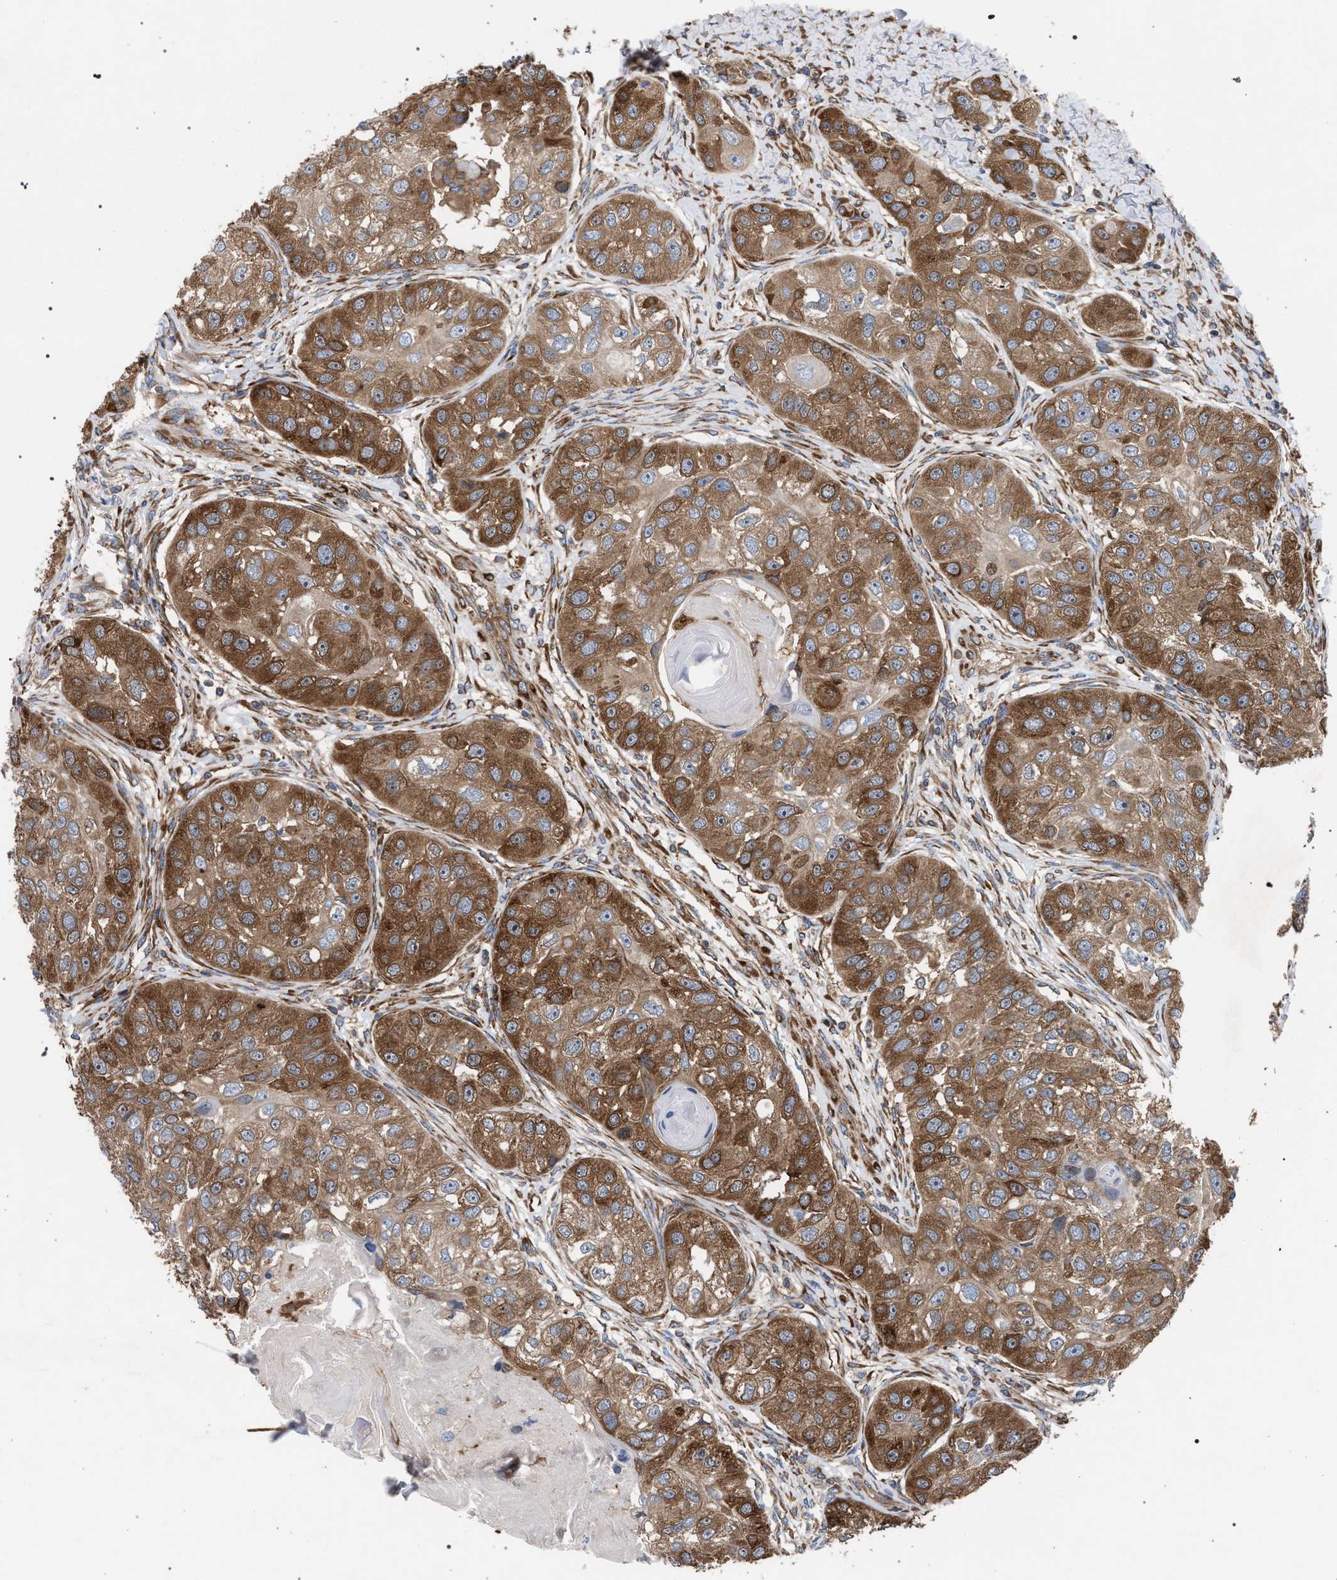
{"staining": {"intensity": "moderate", "quantity": ">75%", "location": "cytoplasmic/membranous"}, "tissue": "head and neck cancer", "cell_type": "Tumor cells", "image_type": "cancer", "snomed": [{"axis": "morphology", "description": "Normal tissue, NOS"}, {"axis": "morphology", "description": "Squamous cell carcinoma, NOS"}, {"axis": "topography", "description": "Skeletal muscle"}, {"axis": "topography", "description": "Head-Neck"}], "caption": "The histopathology image shows a brown stain indicating the presence of a protein in the cytoplasmic/membranous of tumor cells in head and neck squamous cell carcinoma. The staining was performed using DAB (3,3'-diaminobenzidine) to visualize the protein expression in brown, while the nuclei were stained in blue with hematoxylin (Magnification: 20x).", "gene": "CDR2L", "patient": {"sex": "male", "age": 51}}